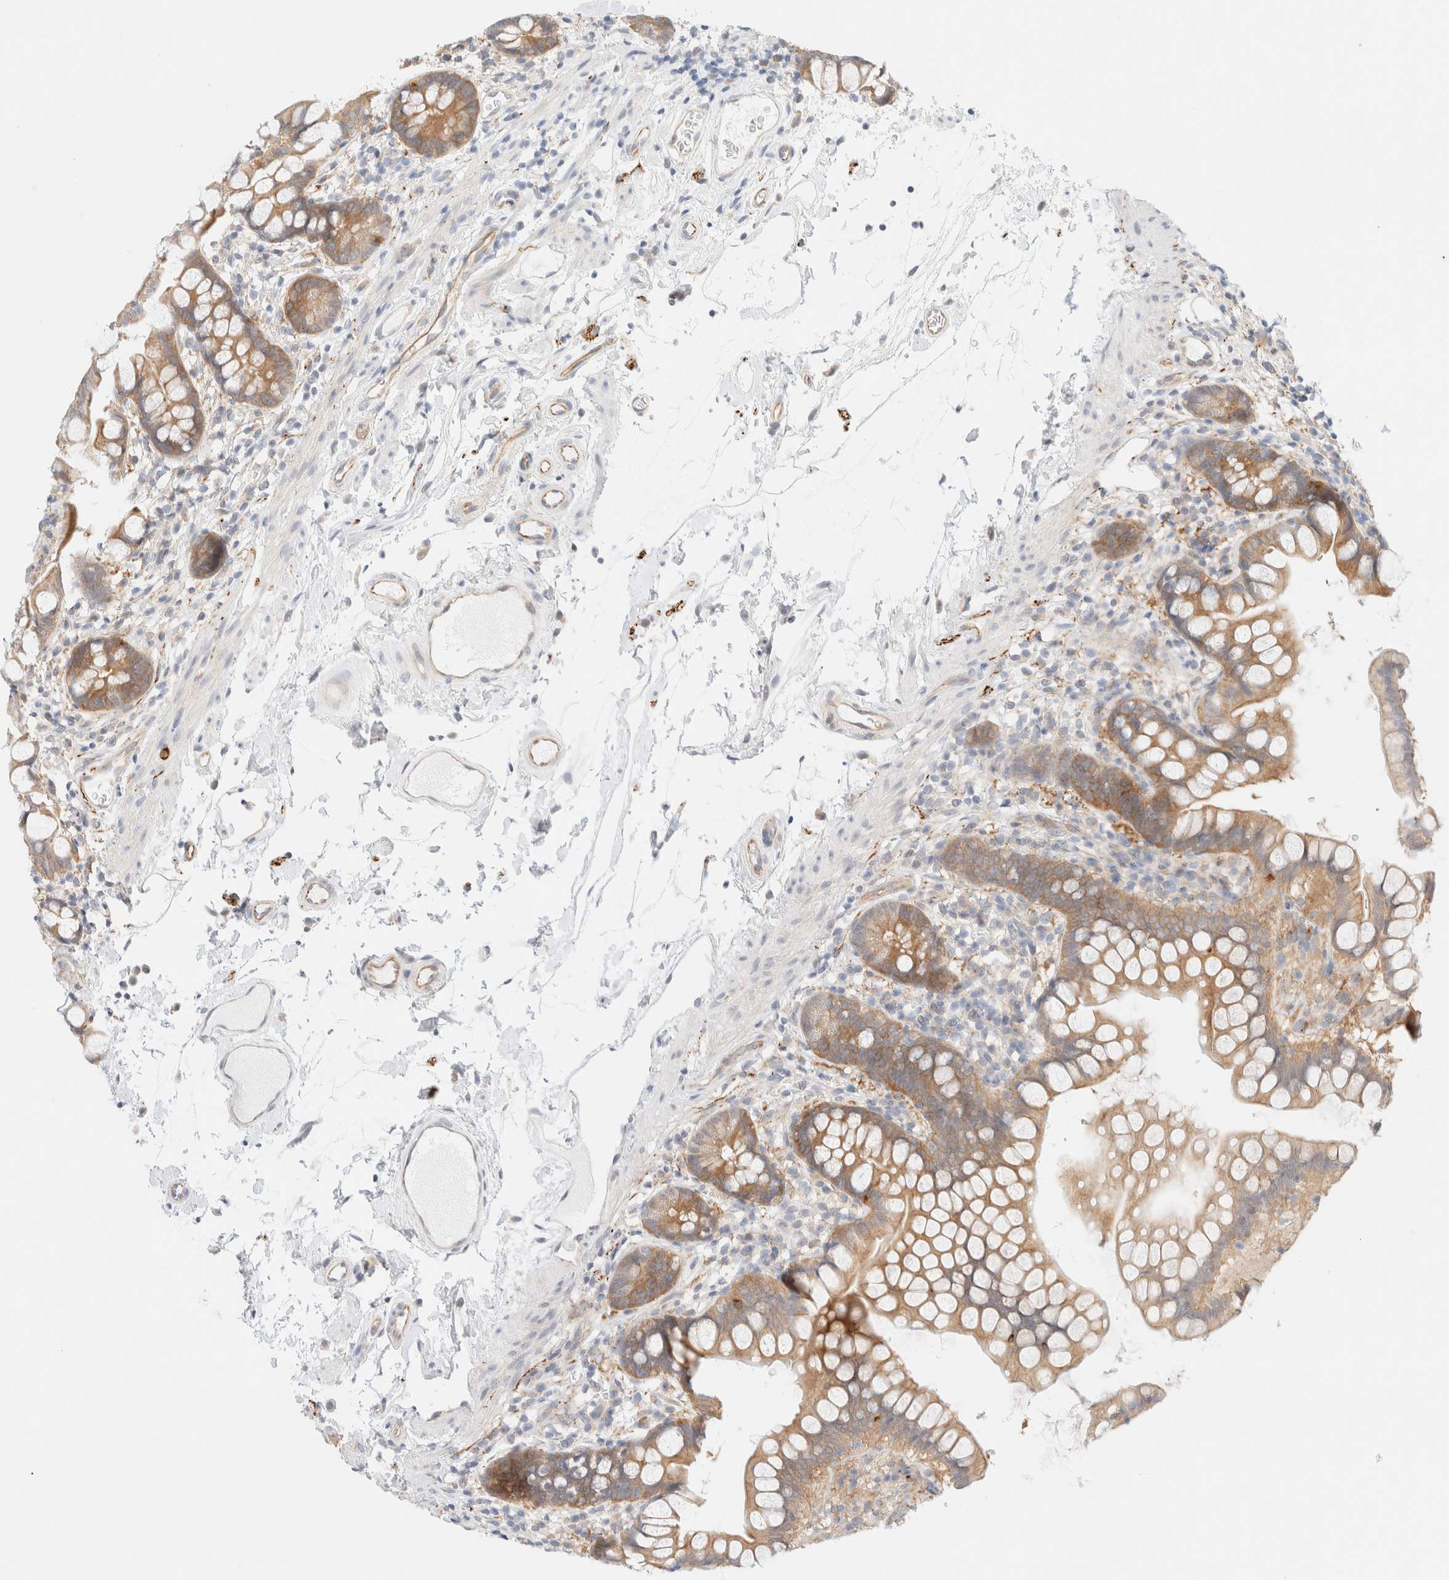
{"staining": {"intensity": "moderate", "quantity": "25%-75%", "location": "cytoplasmic/membranous"}, "tissue": "small intestine", "cell_type": "Glandular cells", "image_type": "normal", "snomed": [{"axis": "morphology", "description": "Normal tissue, NOS"}, {"axis": "topography", "description": "Small intestine"}], "caption": "Immunohistochemistry (IHC) of unremarkable small intestine shows medium levels of moderate cytoplasmic/membranous positivity in approximately 25%-75% of glandular cells.", "gene": "UNC13B", "patient": {"sex": "female", "age": 84}}